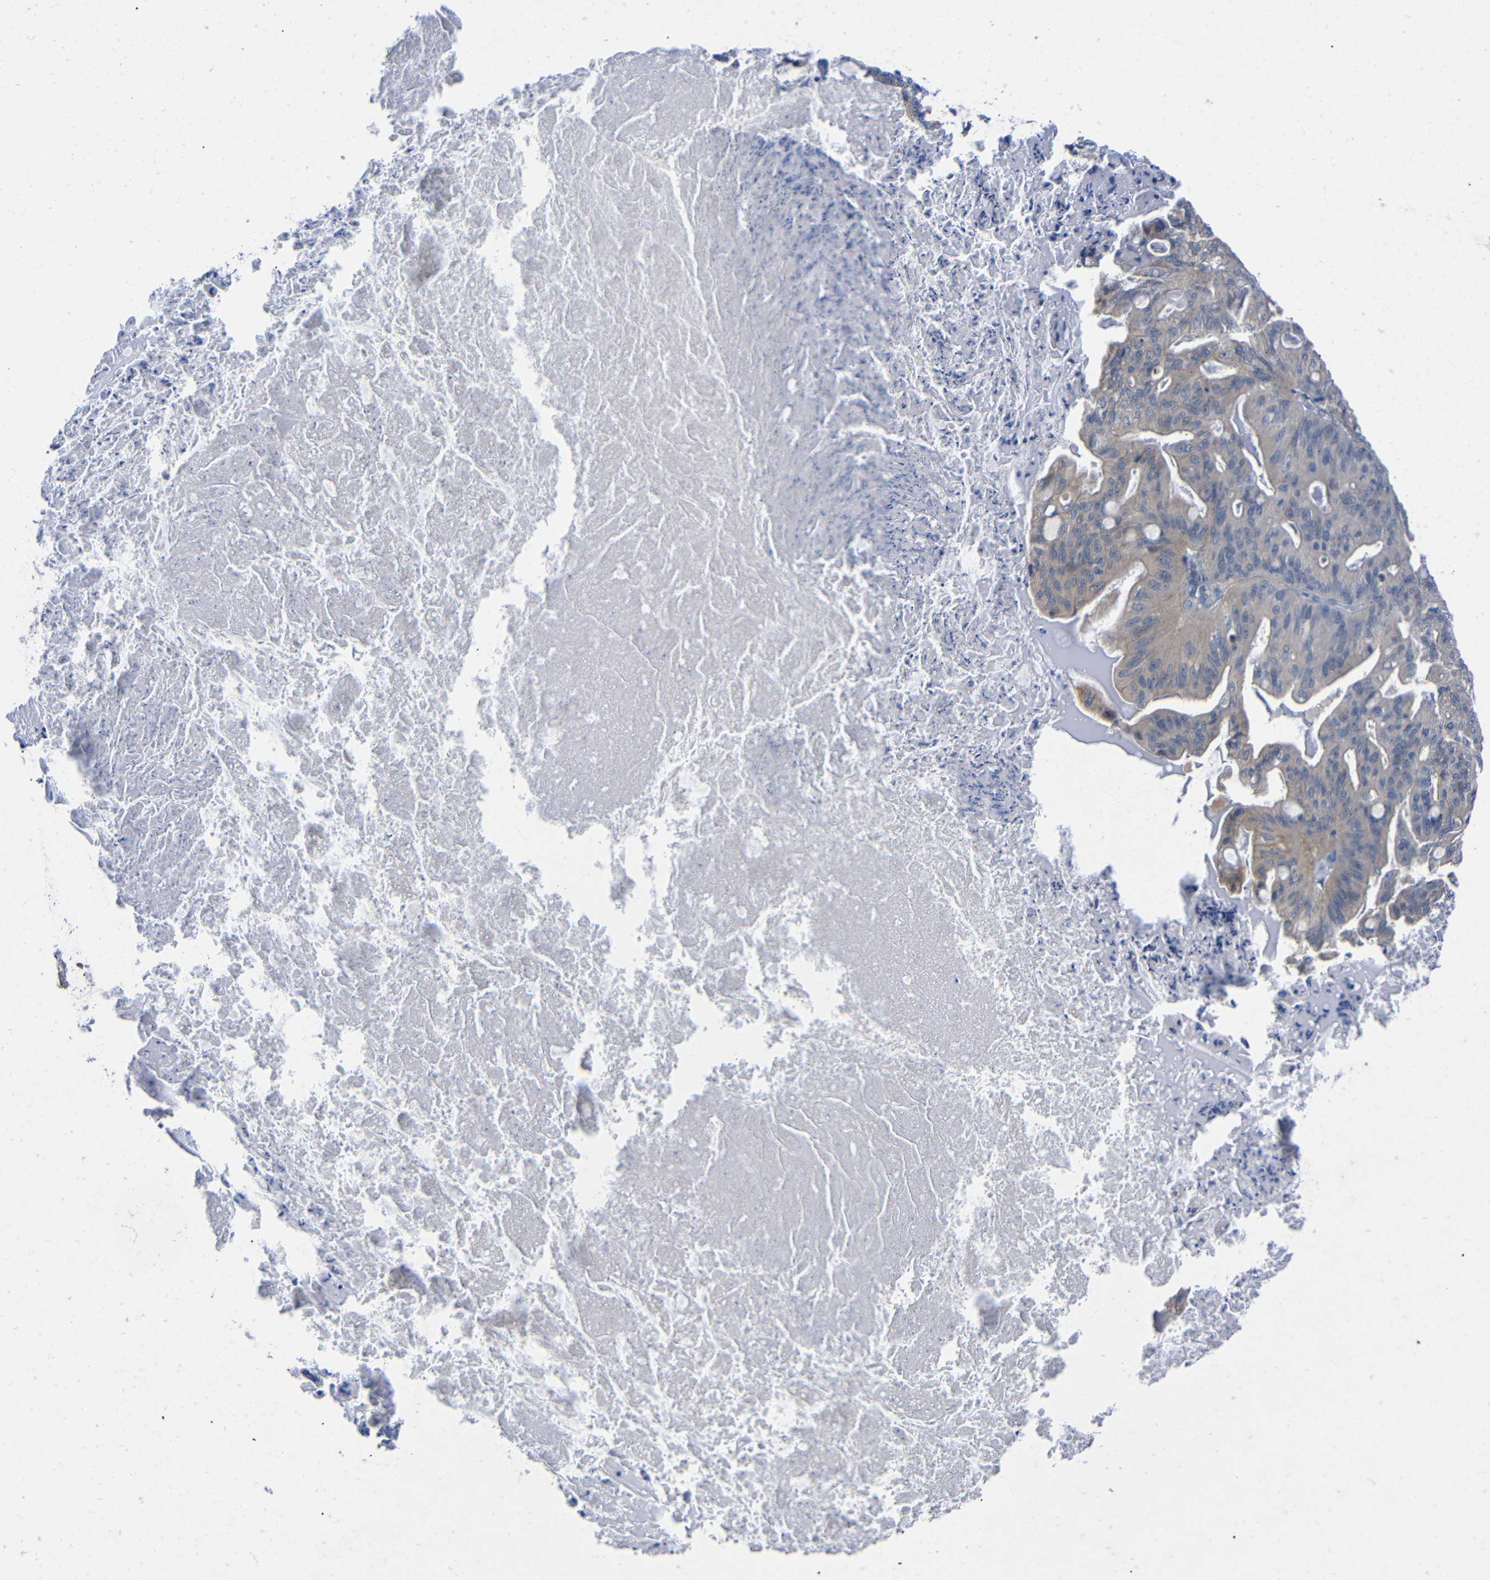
{"staining": {"intensity": "moderate", "quantity": "25%-75%", "location": "cytoplasmic/membranous"}, "tissue": "ovarian cancer", "cell_type": "Tumor cells", "image_type": "cancer", "snomed": [{"axis": "morphology", "description": "Cystadenocarcinoma, mucinous, NOS"}, {"axis": "topography", "description": "Ovary"}], "caption": "Protein analysis of ovarian cancer tissue reveals moderate cytoplasmic/membranous staining in approximately 25%-75% of tumor cells. (DAB IHC, brown staining for protein, blue staining for nuclei).", "gene": "CMTM1", "patient": {"sex": "female", "age": 36}}